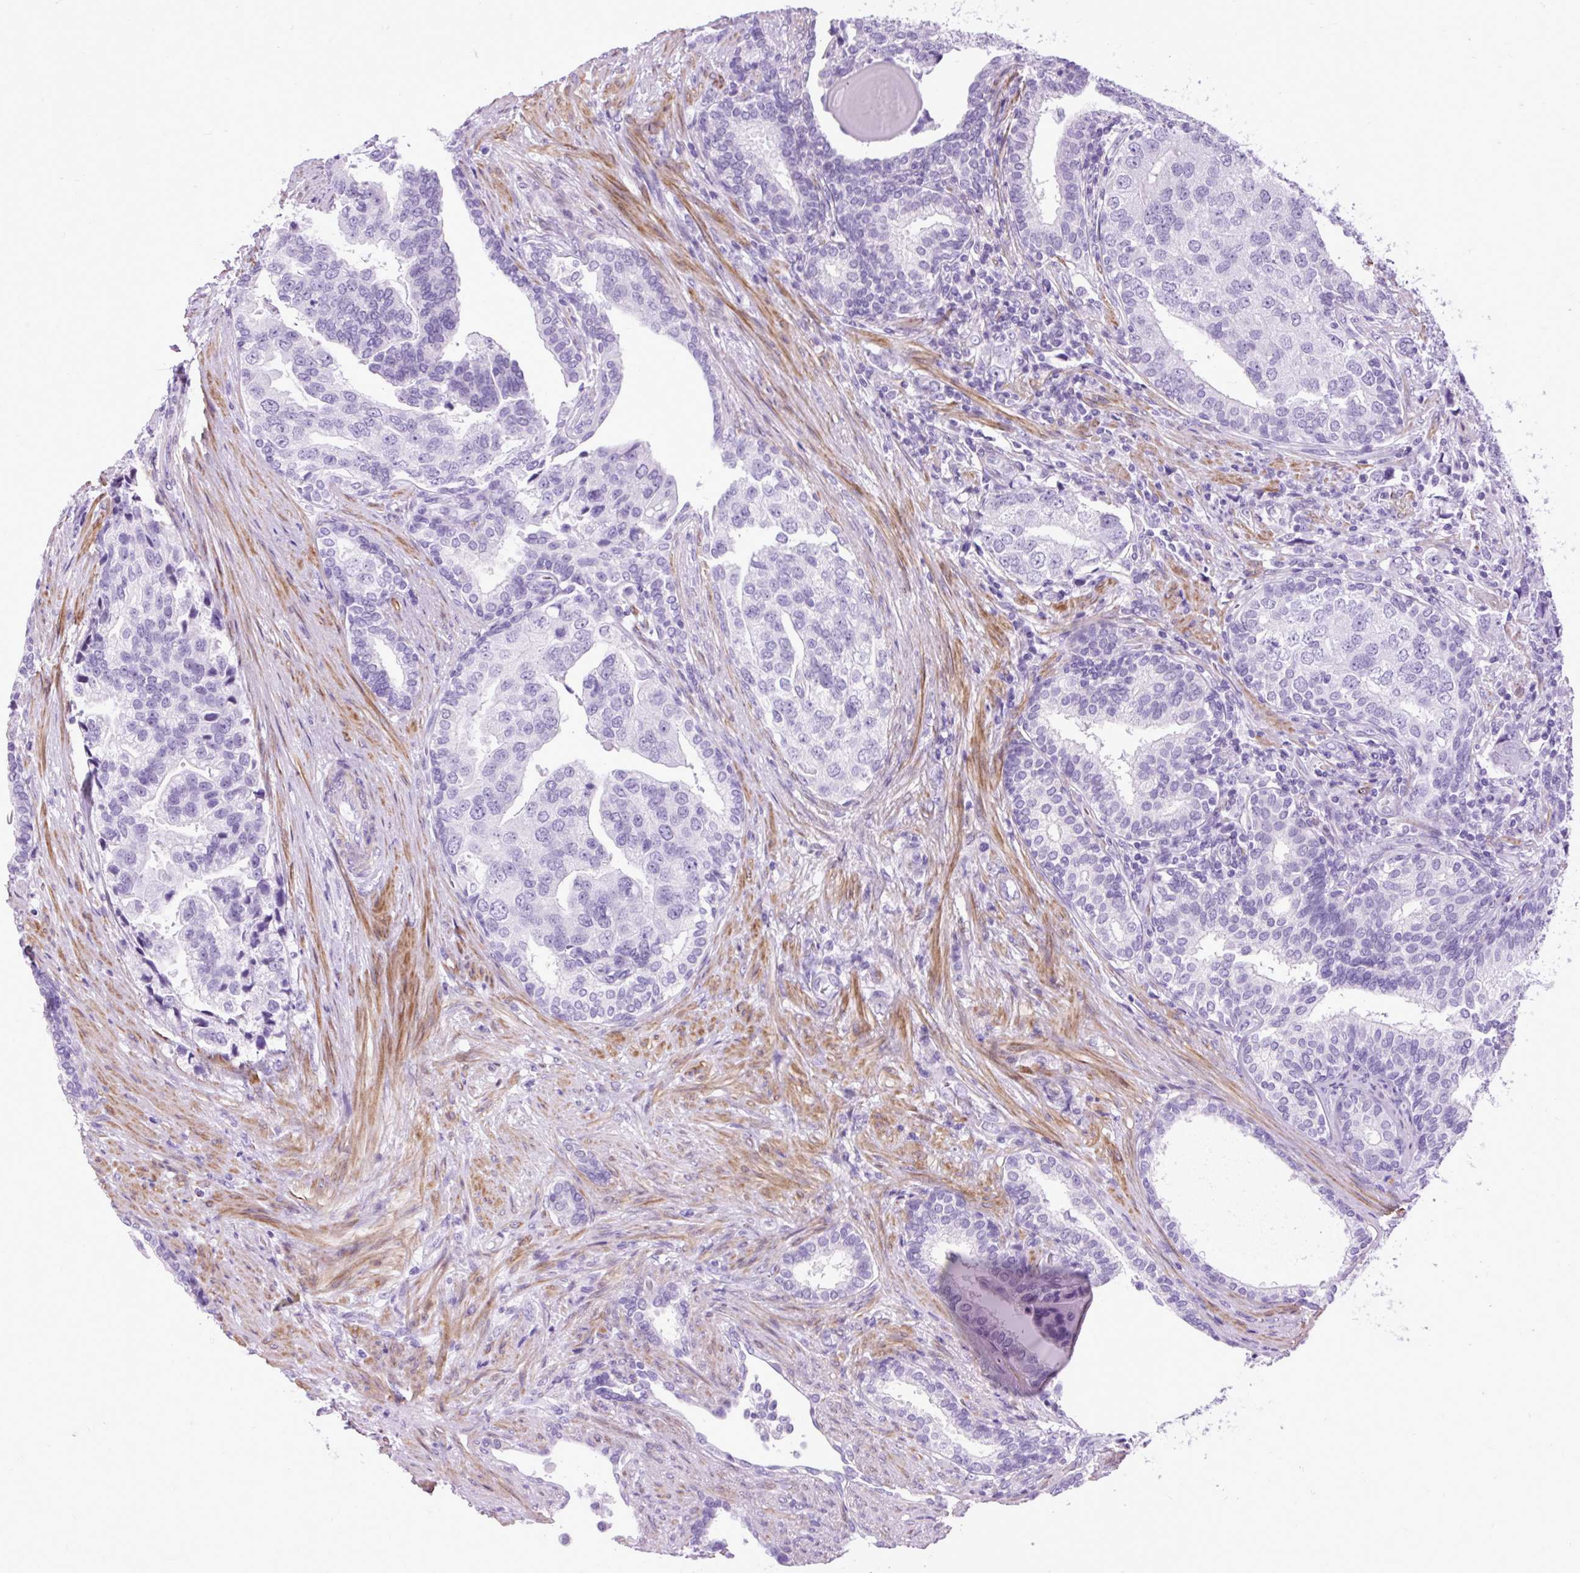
{"staining": {"intensity": "negative", "quantity": "none", "location": "none"}, "tissue": "prostate cancer", "cell_type": "Tumor cells", "image_type": "cancer", "snomed": [{"axis": "morphology", "description": "Adenocarcinoma, High grade"}, {"axis": "topography", "description": "Prostate"}], "caption": "Photomicrograph shows no significant protein staining in tumor cells of prostate cancer. The staining is performed using DAB (3,3'-diaminobenzidine) brown chromogen with nuclei counter-stained in using hematoxylin.", "gene": "DPP6", "patient": {"sex": "male", "age": 68}}